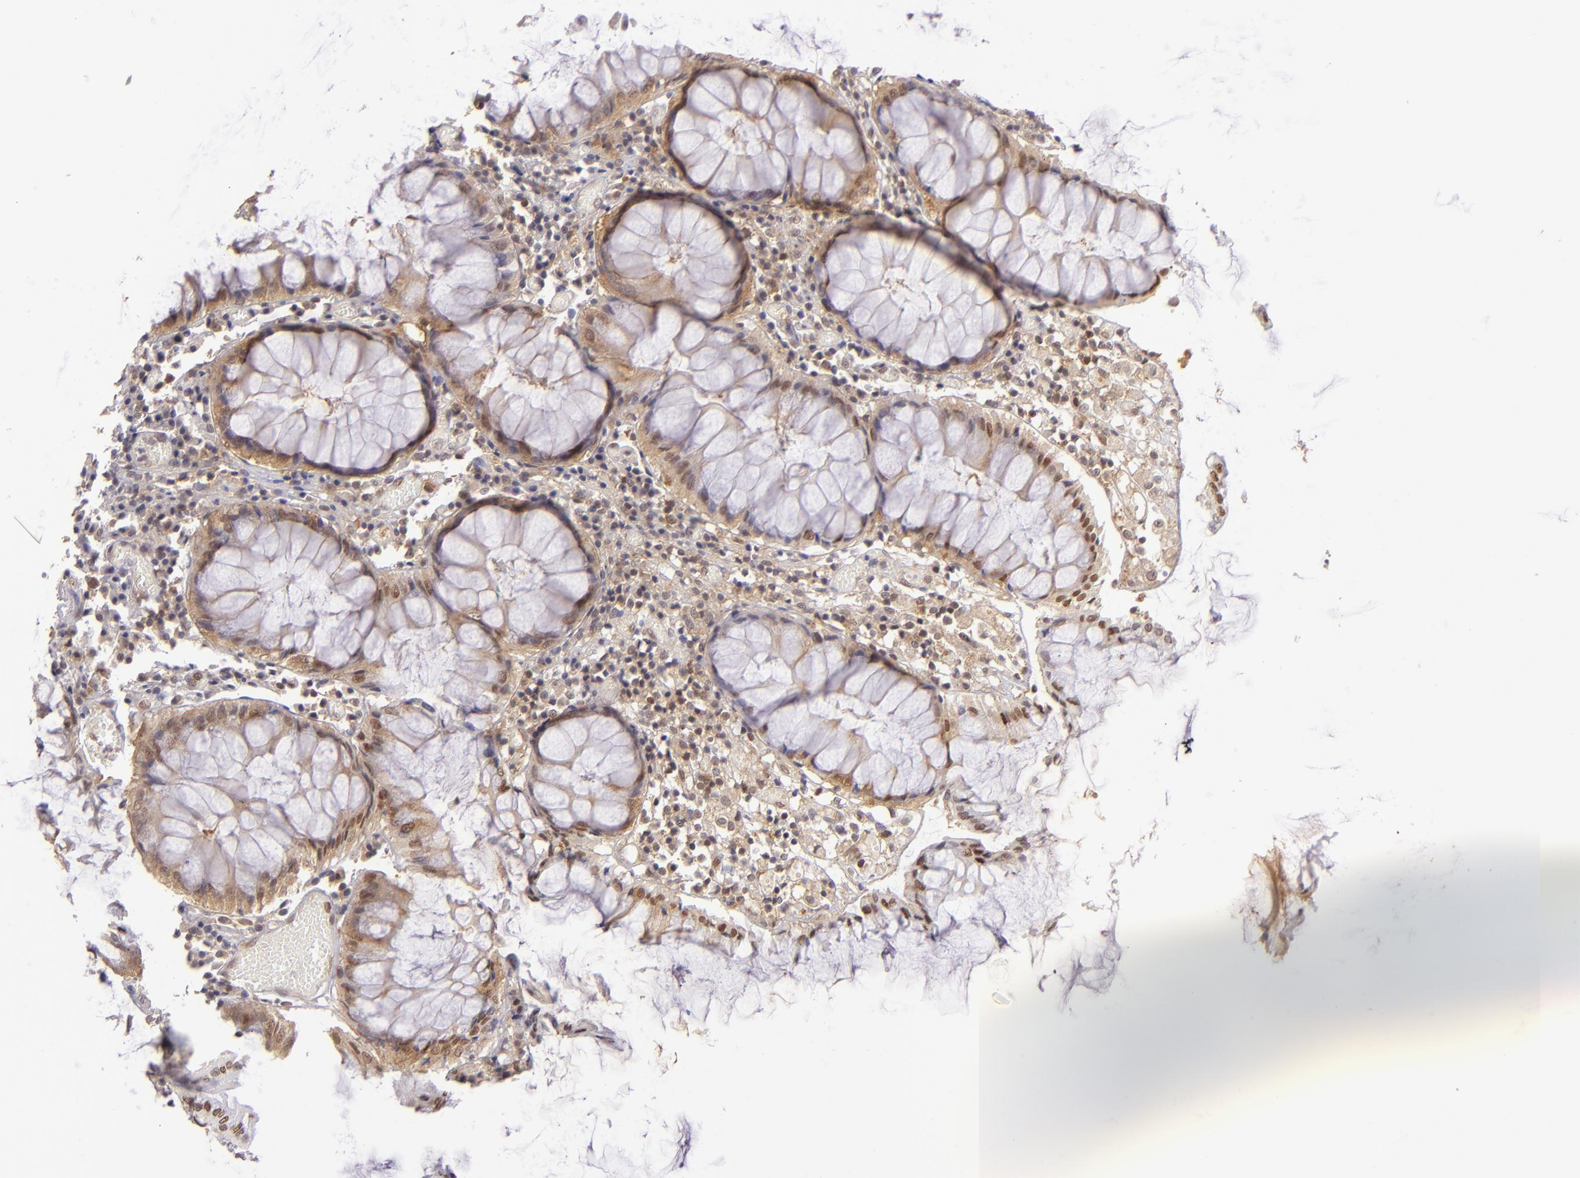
{"staining": {"intensity": "moderate", "quantity": ">75%", "location": "cytoplasmic/membranous"}, "tissue": "colorectal cancer", "cell_type": "Tumor cells", "image_type": "cancer", "snomed": [{"axis": "morphology", "description": "Adenocarcinoma, NOS"}, {"axis": "topography", "description": "Rectum"}], "caption": "A micrograph of adenocarcinoma (colorectal) stained for a protein reveals moderate cytoplasmic/membranous brown staining in tumor cells.", "gene": "PTPN13", "patient": {"sex": "female", "age": 98}}